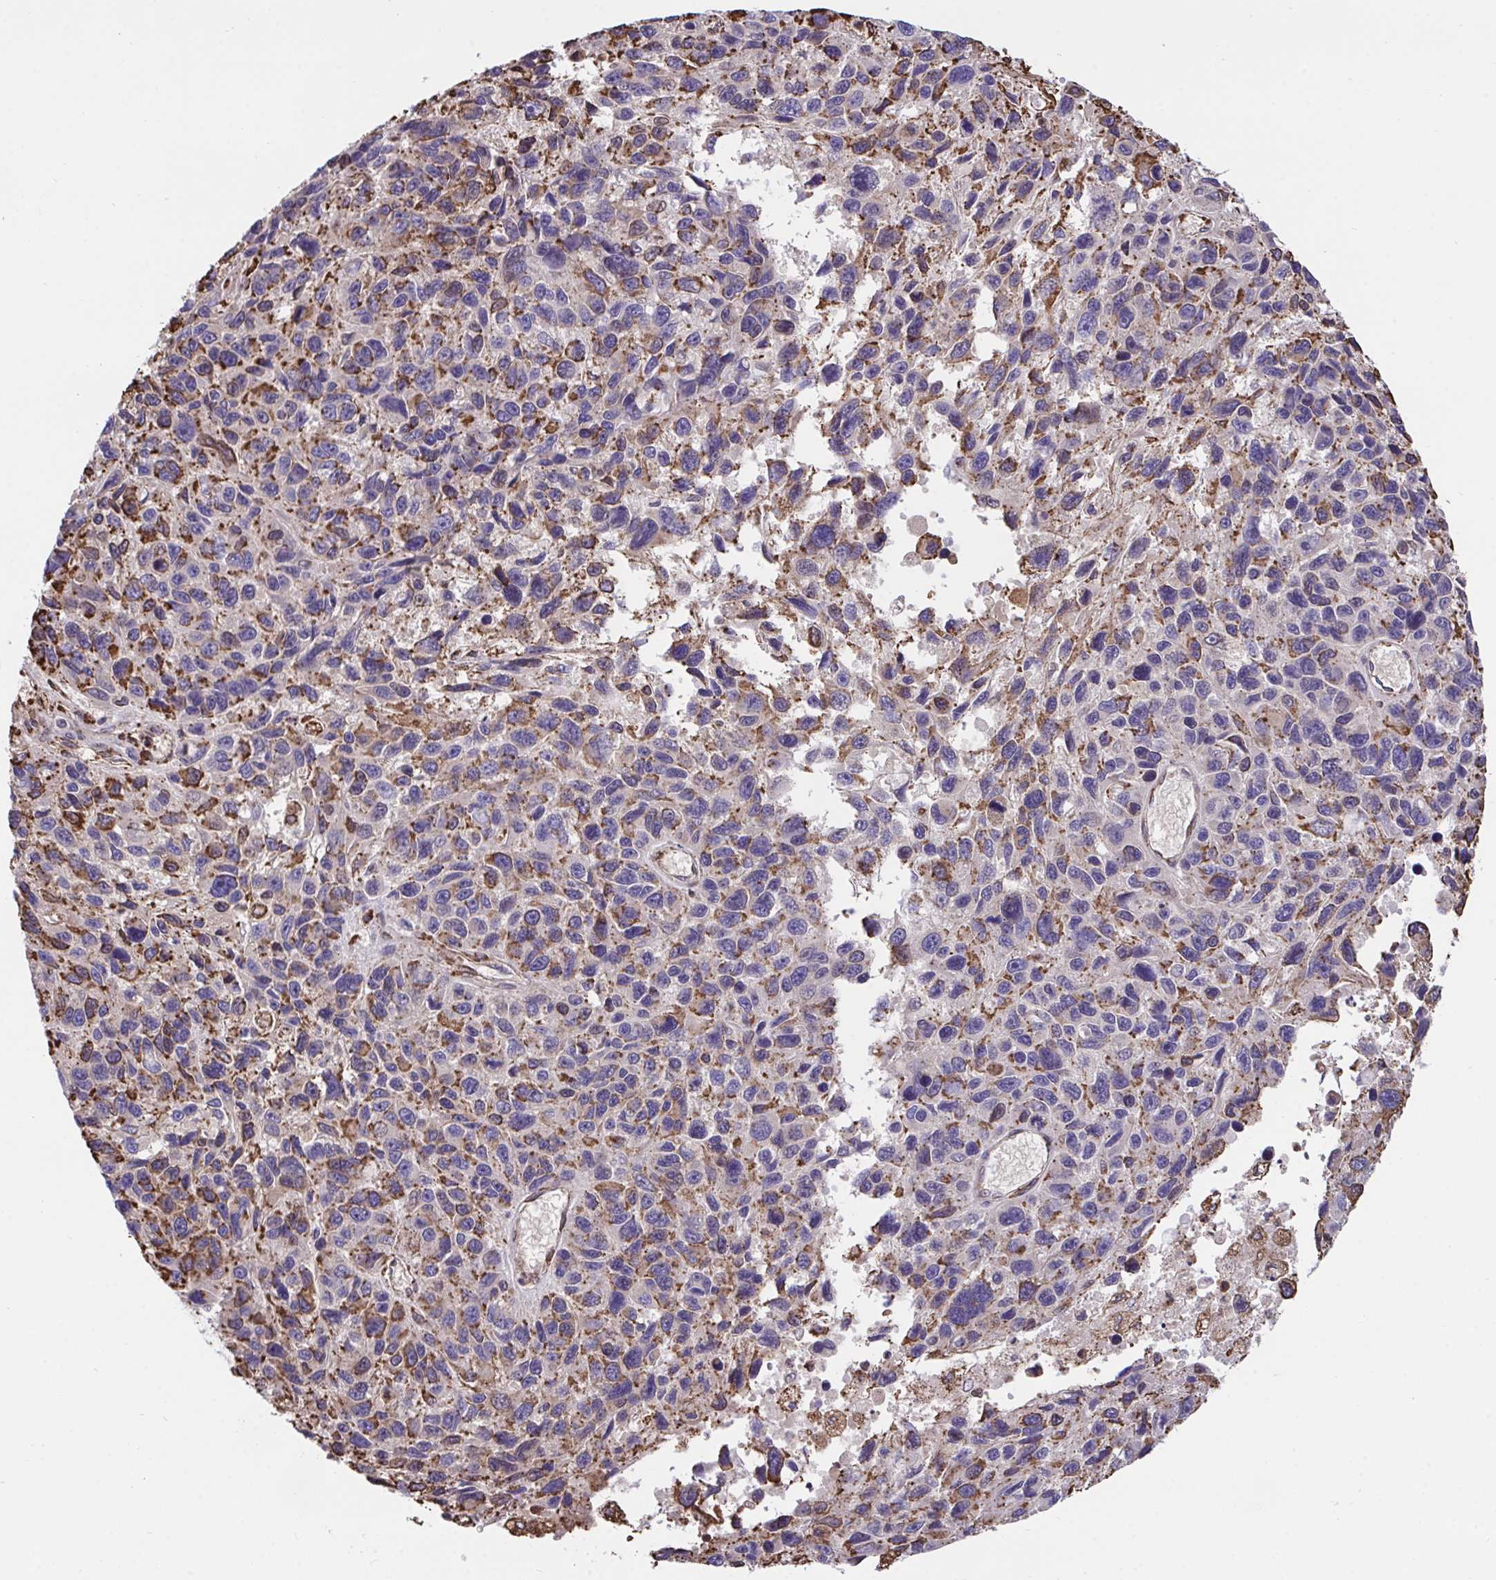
{"staining": {"intensity": "moderate", "quantity": ">75%", "location": "cytoplasmic/membranous"}, "tissue": "melanoma", "cell_type": "Tumor cells", "image_type": "cancer", "snomed": [{"axis": "morphology", "description": "Malignant melanoma, NOS"}, {"axis": "topography", "description": "Skin"}], "caption": "Malignant melanoma stained with DAB immunohistochemistry (IHC) demonstrates medium levels of moderate cytoplasmic/membranous expression in about >75% of tumor cells.", "gene": "PPIH", "patient": {"sex": "male", "age": 53}}